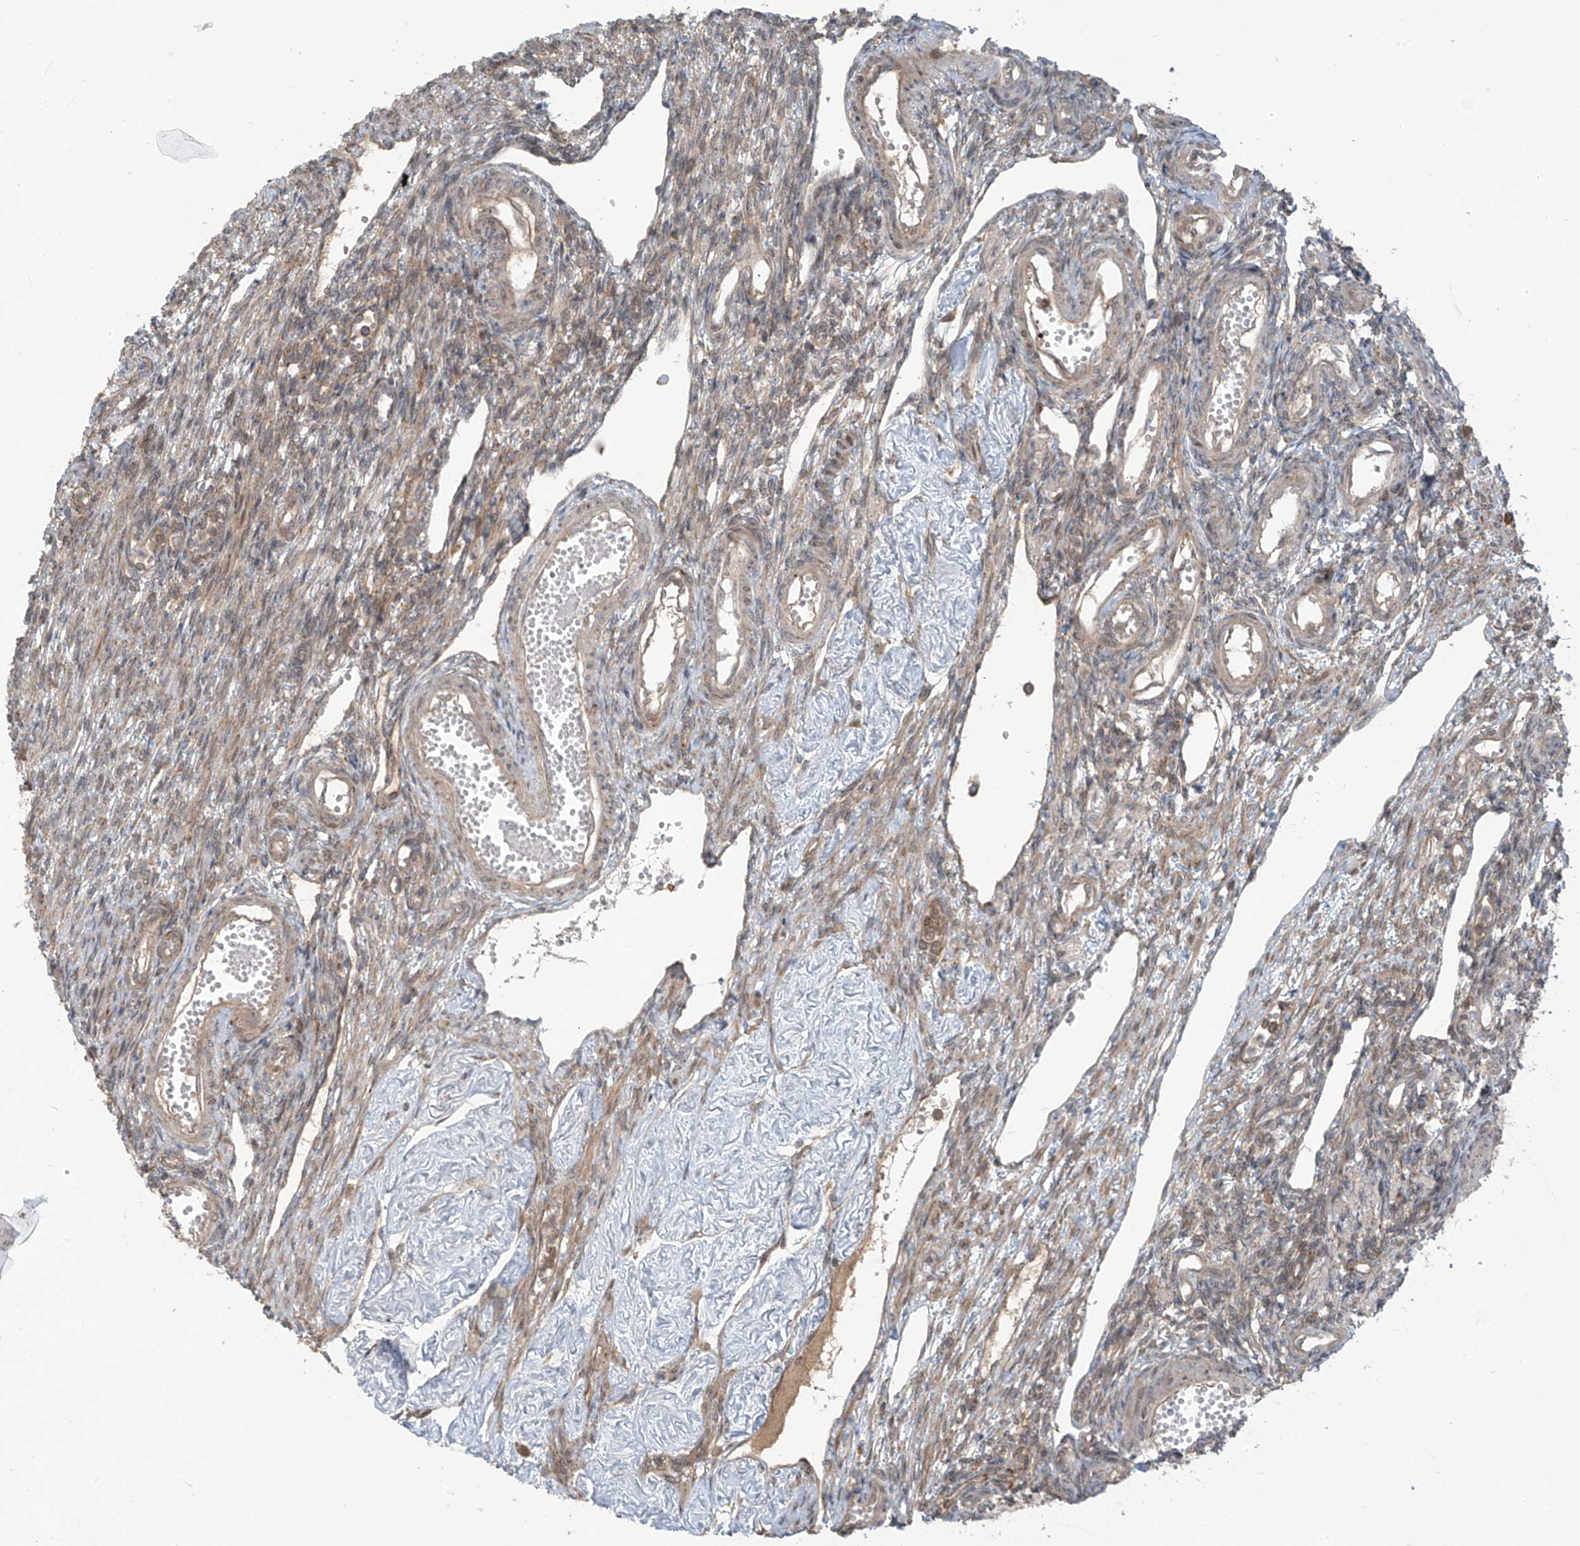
{"staining": {"intensity": "weak", "quantity": "25%-75%", "location": "cytoplasmic/membranous"}, "tissue": "ovary", "cell_type": "Ovarian stroma cells", "image_type": "normal", "snomed": [{"axis": "morphology", "description": "Normal tissue, NOS"}, {"axis": "morphology", "description": "Cyst, NOS"}, {"axis": "topography", "description": "Ovary"}], "caption": "The immunohistochemical stain highlights weak cytoplasmic/membranous positivity in ovarian stroma cells of normal ovary.", "gene": "KATNIP", "patient": {"sex": "female", "age": 33}}